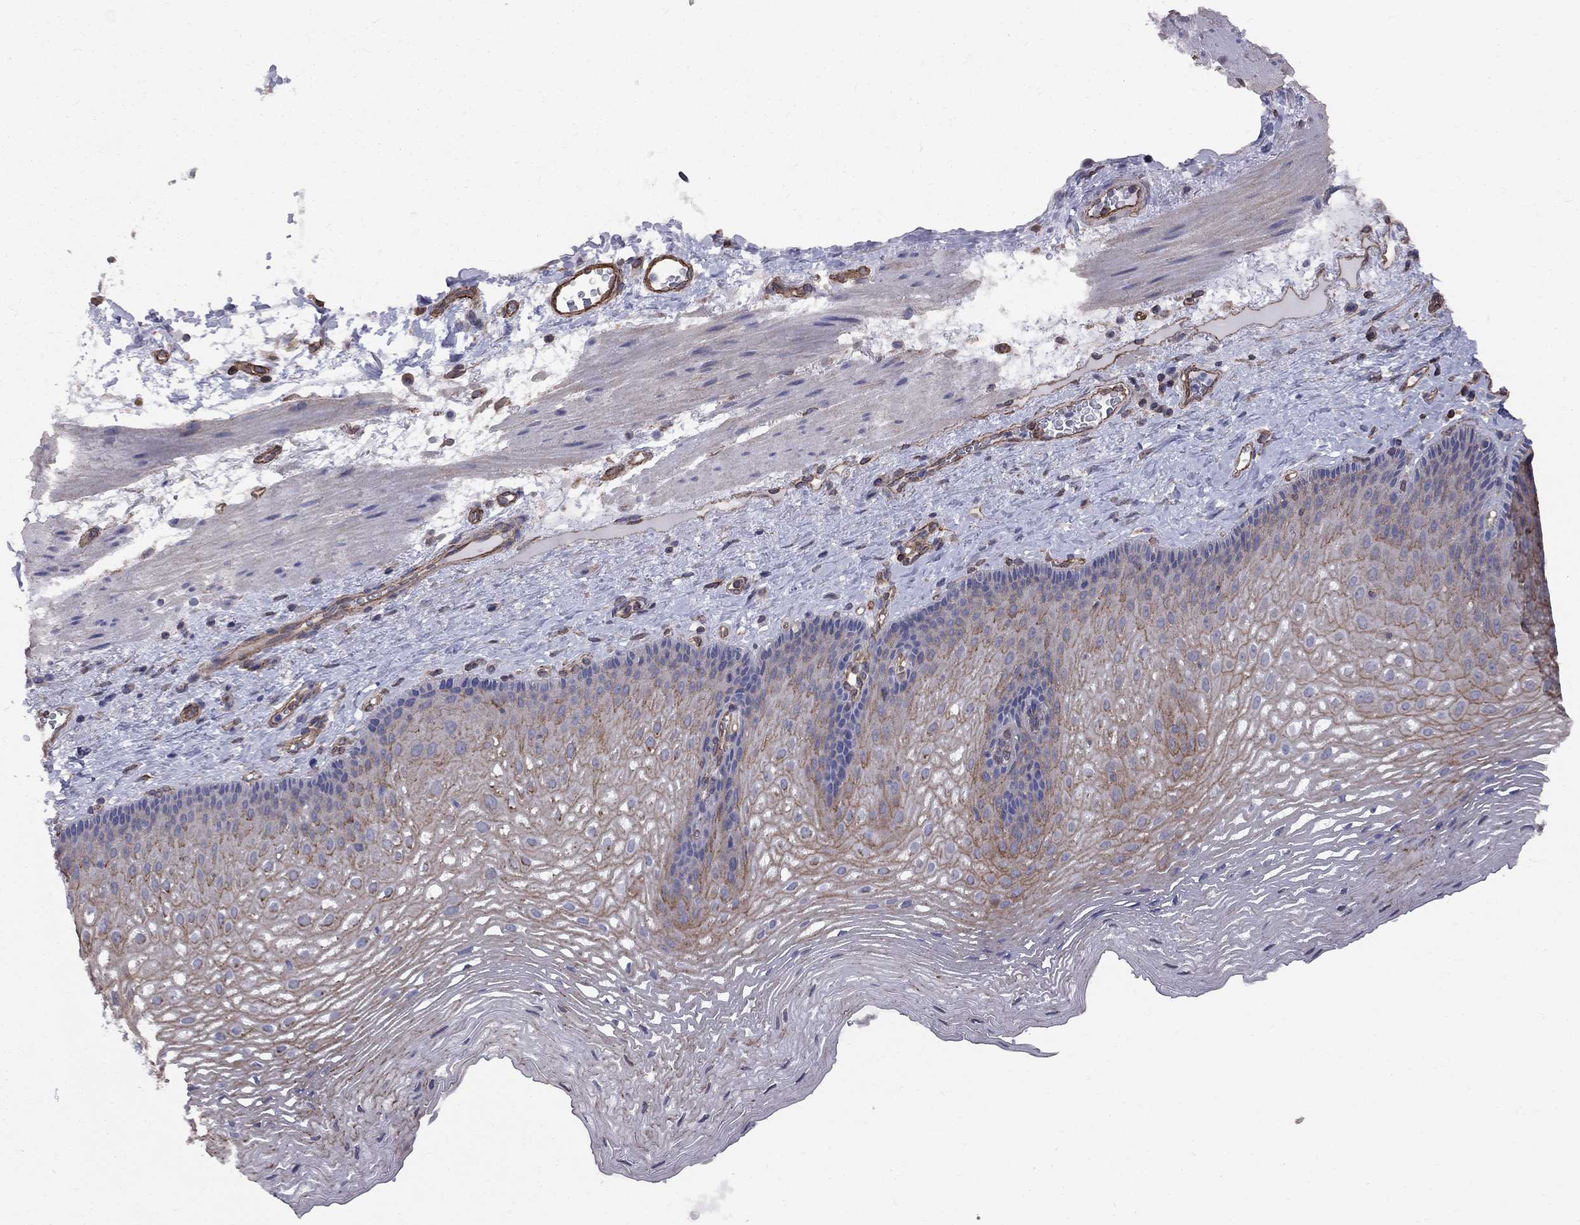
{"staining": {"intensity": "strong", "quantity": "25%-75%", "location": "cytoplasmic/membranous"}, "tissue": "esophagus", "cell_type": "Squamous epithelial cells", "image_type": "normal", "snomed": [{"axis": "morphology", "description": "Normal tissue, NOS"}, {"axis": "topography", "description": "Esophagus"}], "caption": "About 25%-75% of squamous epithelial cells in normal esophagus demonstrate strong cytoplasmic/membranous protein staining as visualized by brown immunohistochemical staining.", "gene": "BICDL2", "patient": {"sex": "male", "age": 76}}